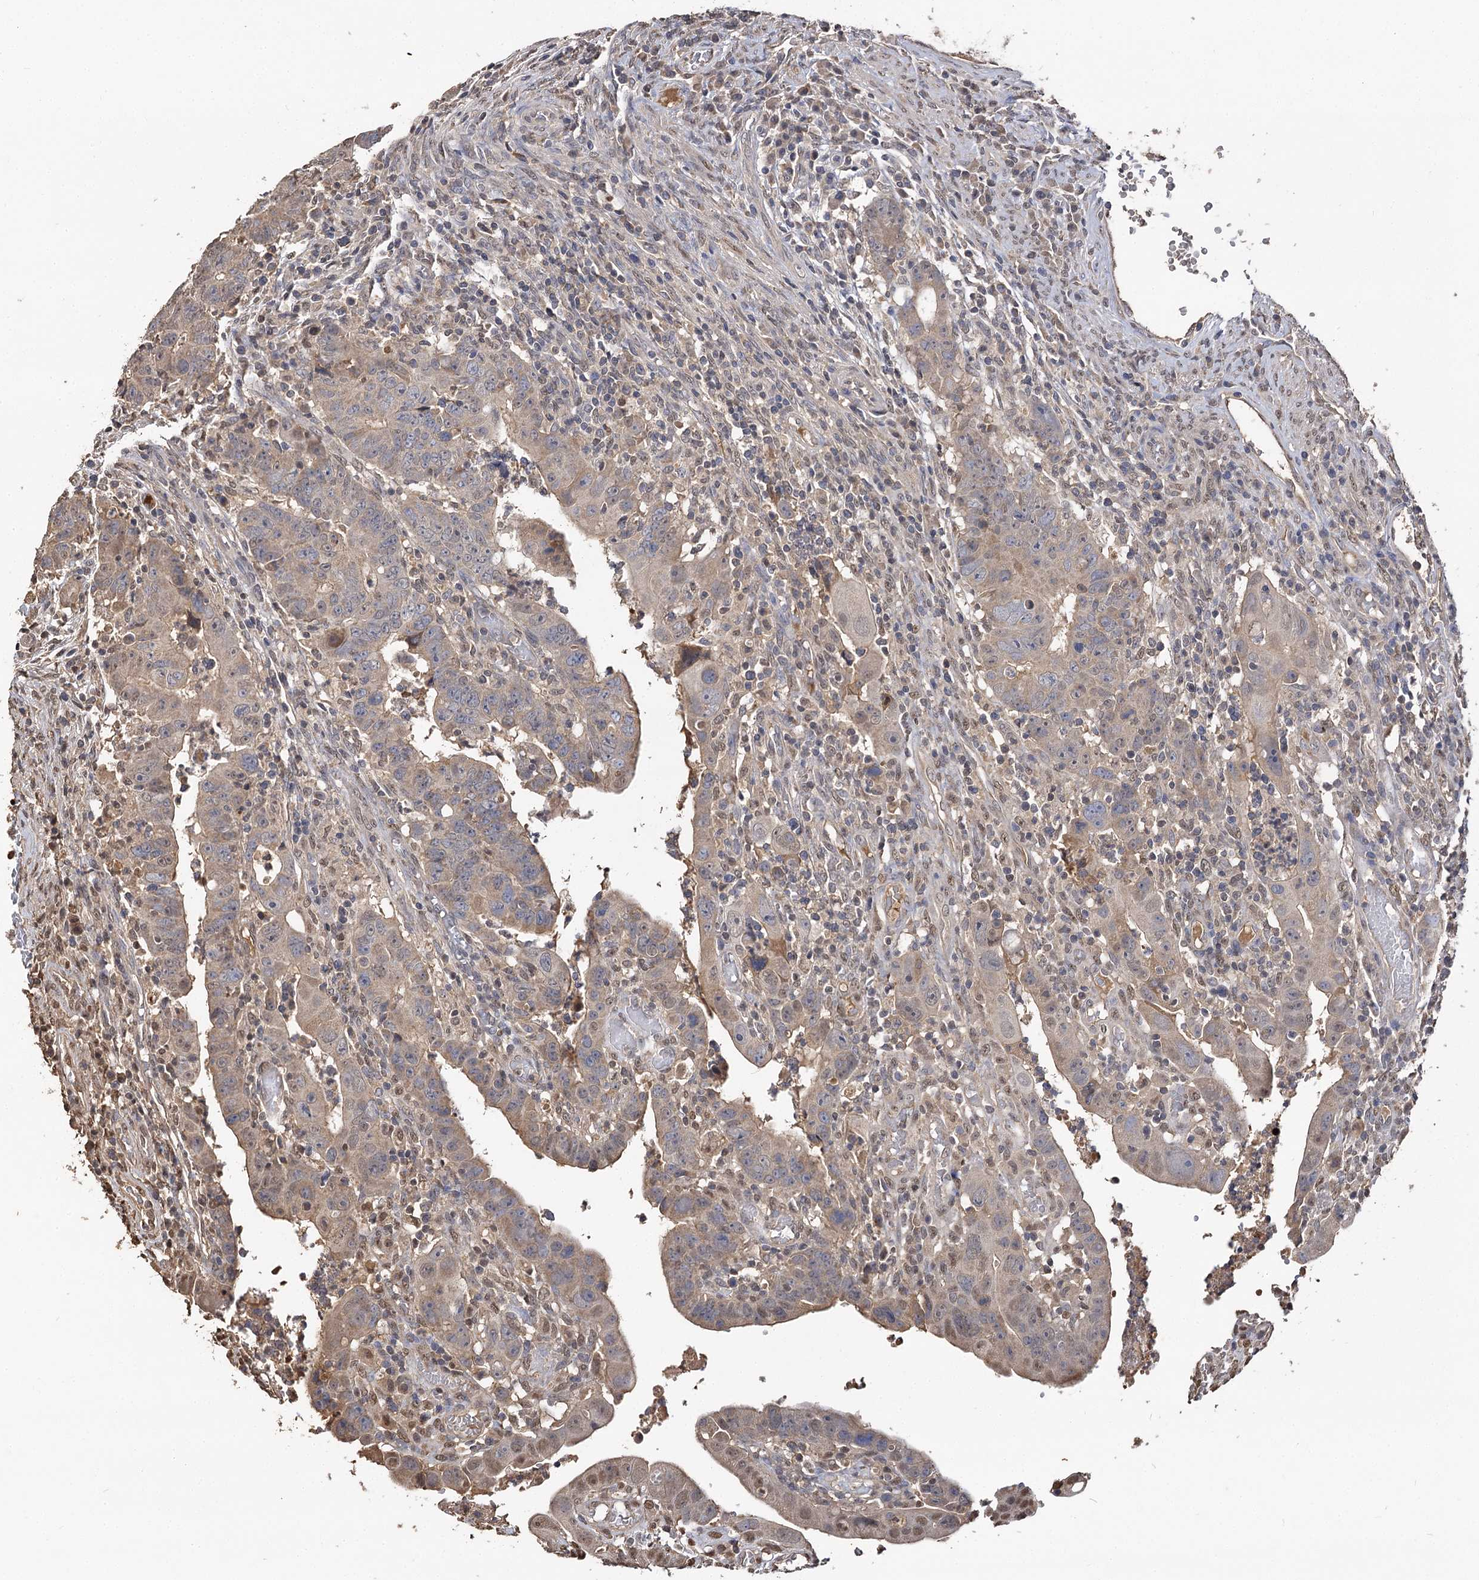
{"staining": {"intensity": "moderate", "quantity": ">75%", "location": "cytoplasmic/membranous"}, "tissue": "colorectal cancer", "cell_type": "Tumor cells", "image_type": "cancer", "snomed": [{"axis": "morphology", "description": "Normal tissue, NOS"}, {"axis": "morphology", "description": "Adenocarcinoma, NOS"}, {"axis": "topography", "description": "Rectum"}], "caption": "The image exhibits immunohistochemical staining of colorectal adenocarcinoma. There is moderate cytoplasmic/membranous expression is identified in about >75% of tumor cells. Immunohistochemistry stains the protein in brown and the nuclei are stained blue.", "gene": "ARL13A", "patient": {"sex": "female", "age": 65}}